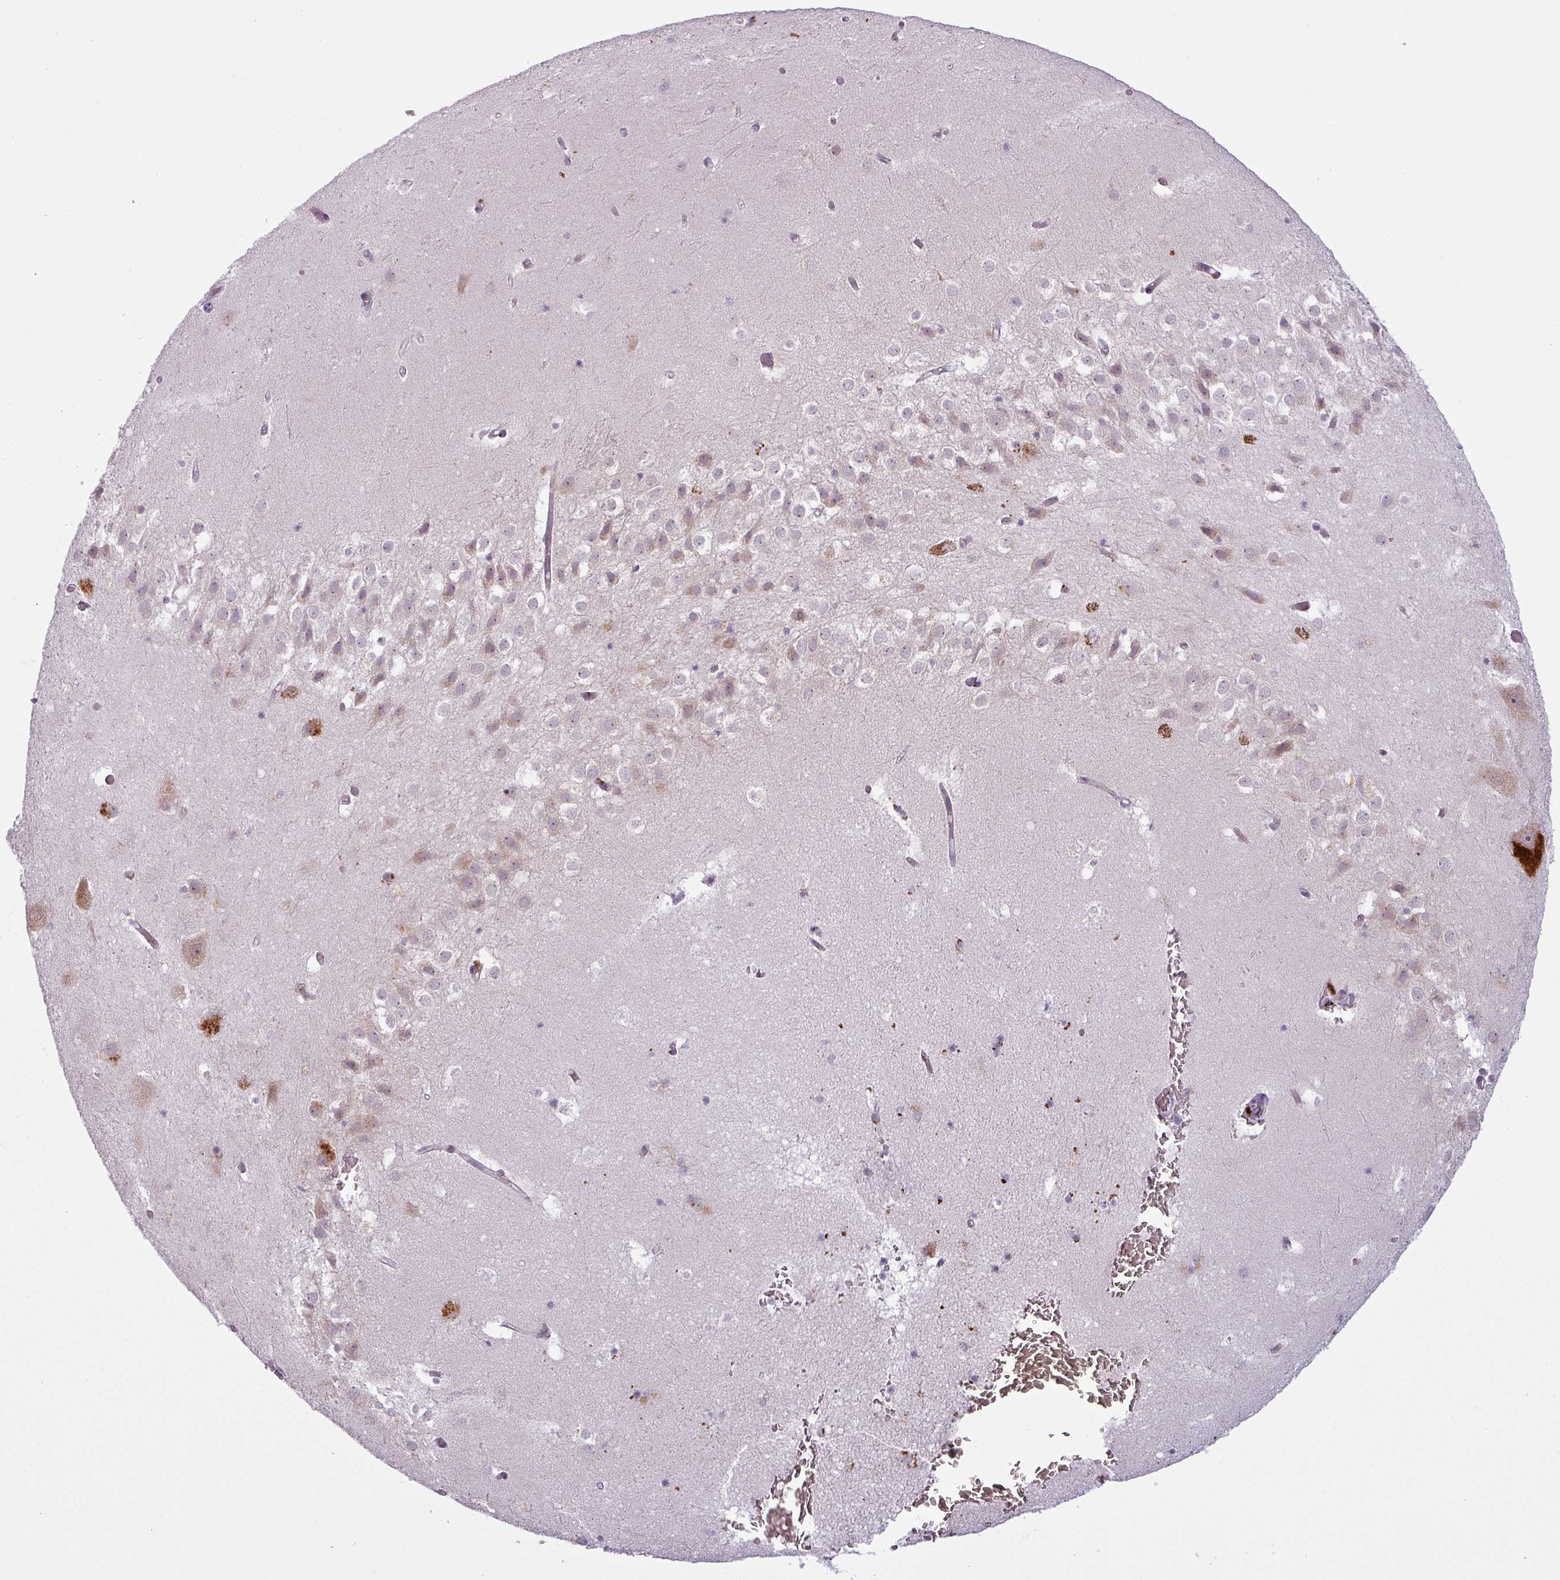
{"staining": {"intensity": "negative", "quantity": "none", "location": "none"}, "tissue": "hippocampus", "cell_type": "Glial cells", "image_type": "normal", "snomed": [{"axis": "morphology", "description": "Normal tissue, NOS"}, {"axis": "topography", "description": "Hippocampus"}], "caption": "High magnification brightfield microscopy of normal hippocampus stained with DAB (3,3'-diaminobenzidine) (brown) and counterstained with hematoxylin (blue): glial cells show no significant staining.", "gene": "MAP7D2", "patient": {"sex": "female", "age": 52}}